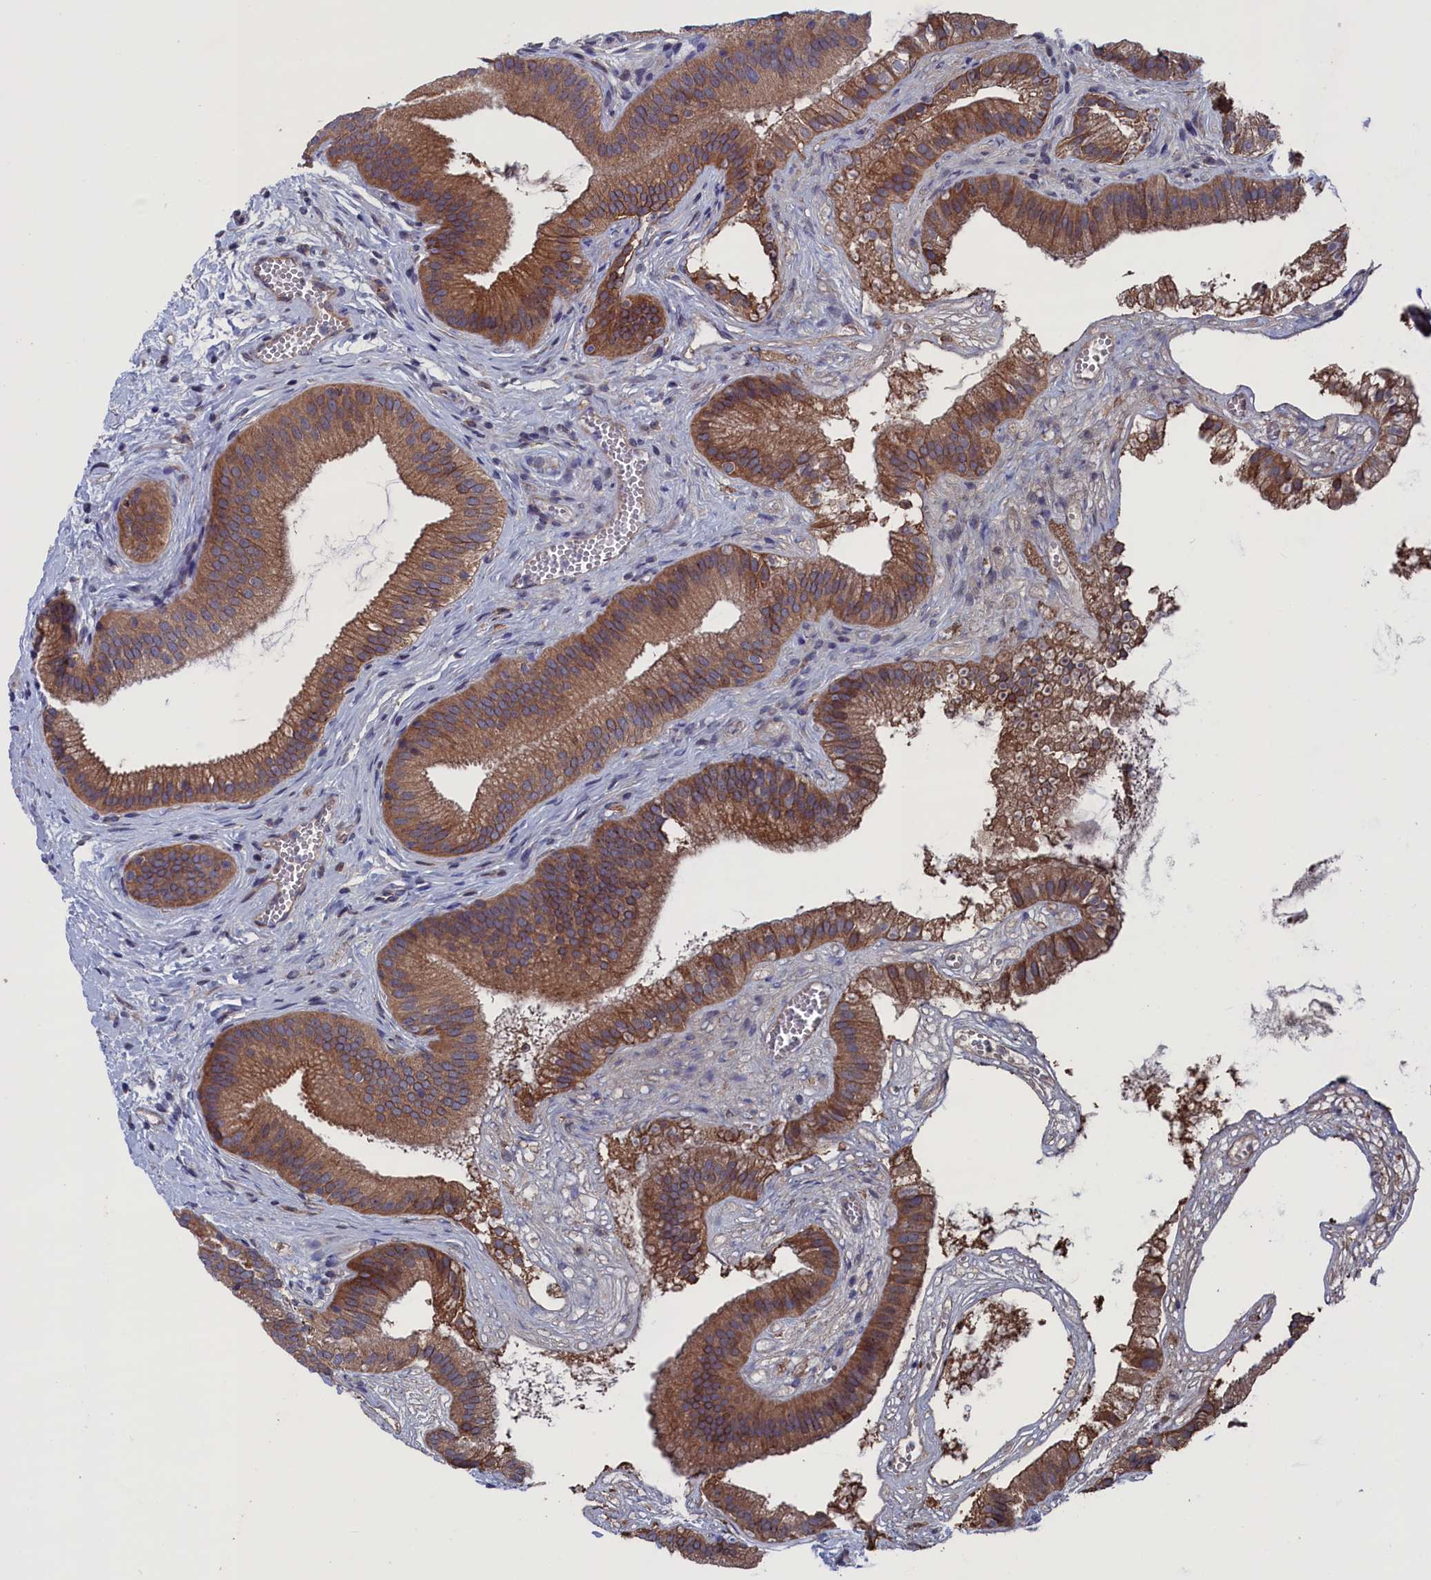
{"staining": {"intensity": "moderate", "quantity": ">75%", "location": "cytoplasmic/membranous"}, "tissue": "gallbladder", "cell_type": "Glandular cells", "image_type": "normal", "snomed": [{"axis": "morphology", "description": "Normal tissue, NOS"}, {"axis": "topography", "description": "Gallbladder"}], "caption": "High-power microscopy captured an immunohistochemistry (IHC) histopathology image of benign gallbladder, revealing moderate cytoplasmic/membranous expression in approximately >75% of glandular cells.", "gene": "SPATA13", "patient": {"sex": "female", "age": 54}}